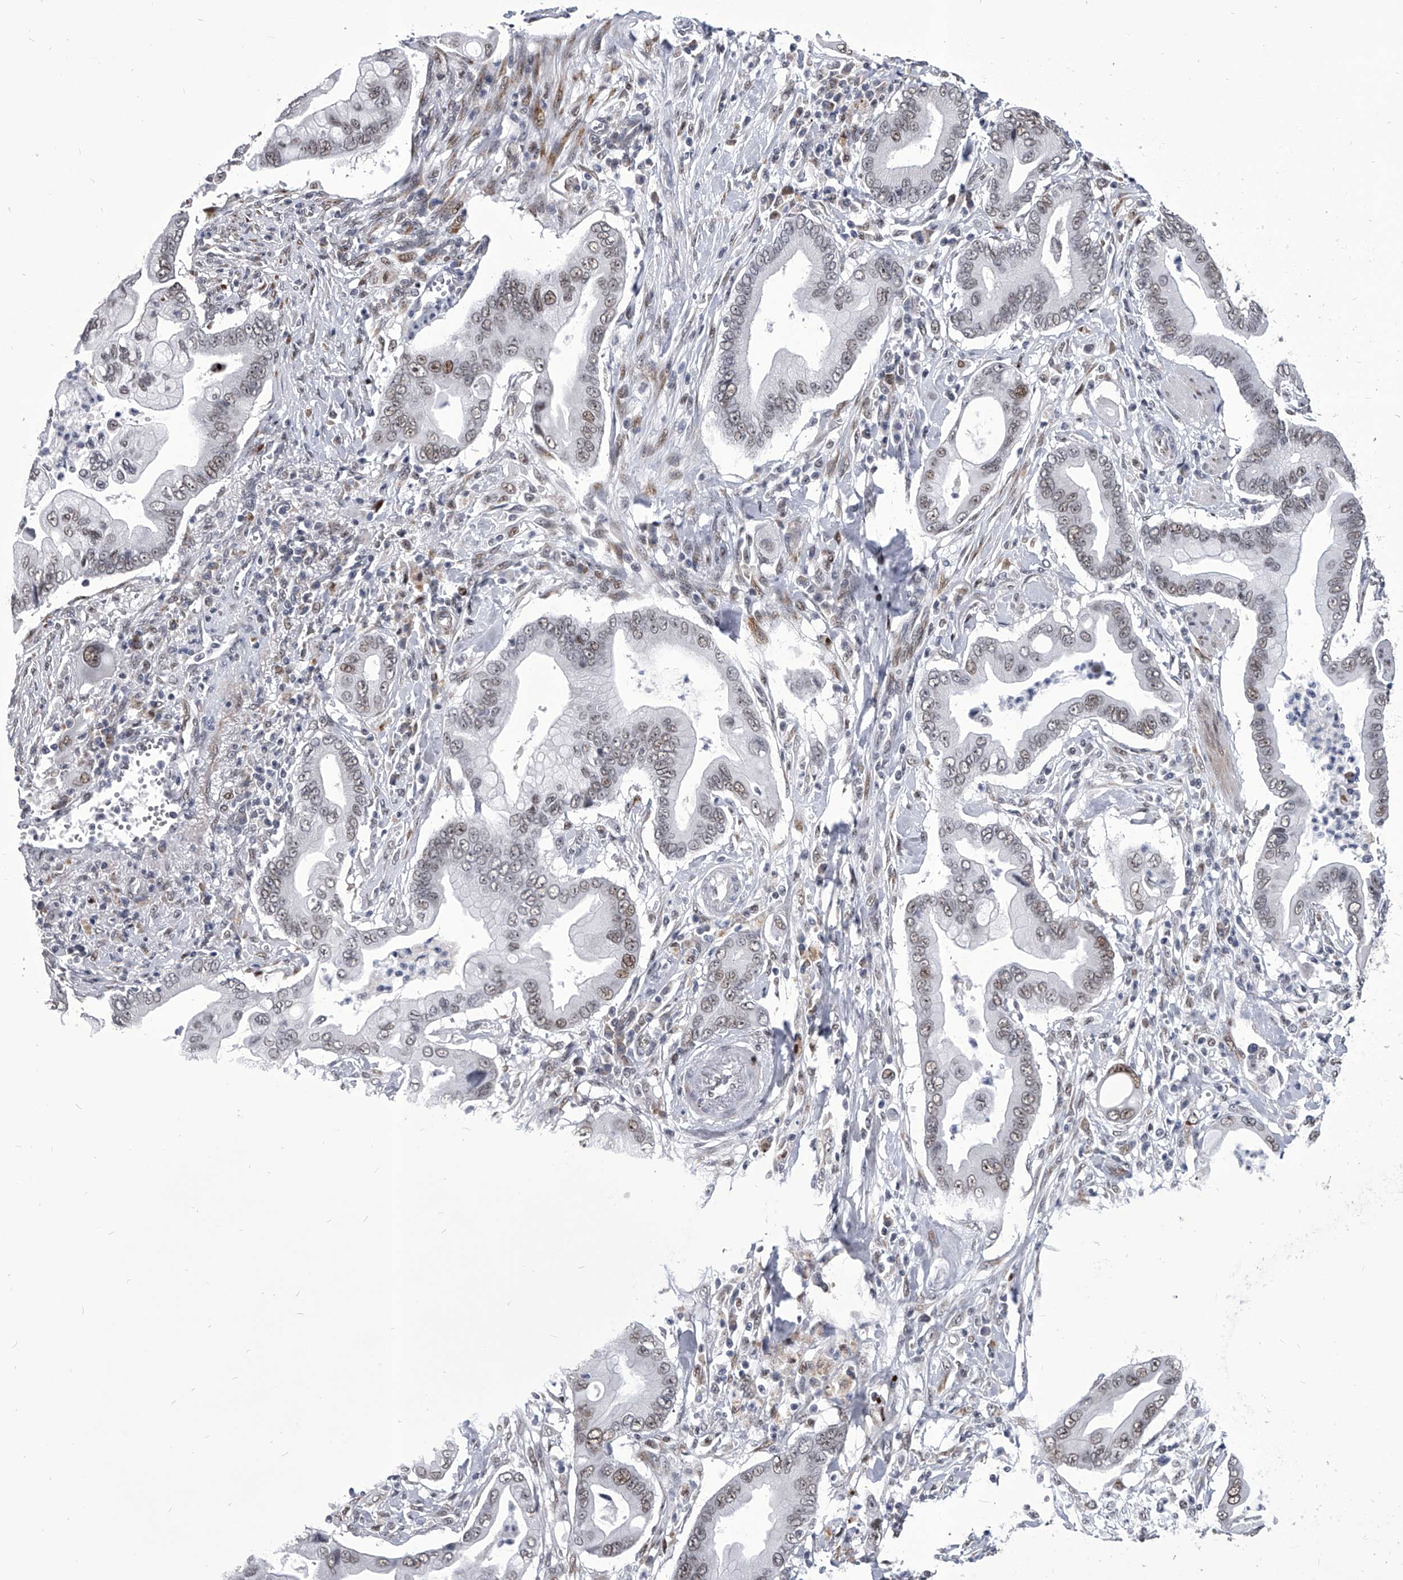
{"staining": {"intensity": "weak", "quantity": ">75%", "location": "nuclear"}, "tissue": "pancreatic cancer", "cell_type": "Tumor cells", "image_type": "cancer", "snomed": [{"axis": "morphology", "description": "Adenocarcinoma, NOS"}, {"axis": "topography", "description": "Pancreas"}], "caption": "Pancreatic adenocarcinoma stained with DAB immunohistochemistry reveals low levels of weak nuclear positivity in about >75% of tumor cells.", "gene": "CMTR1", "patient": {"sex": "male", "age": 78}}